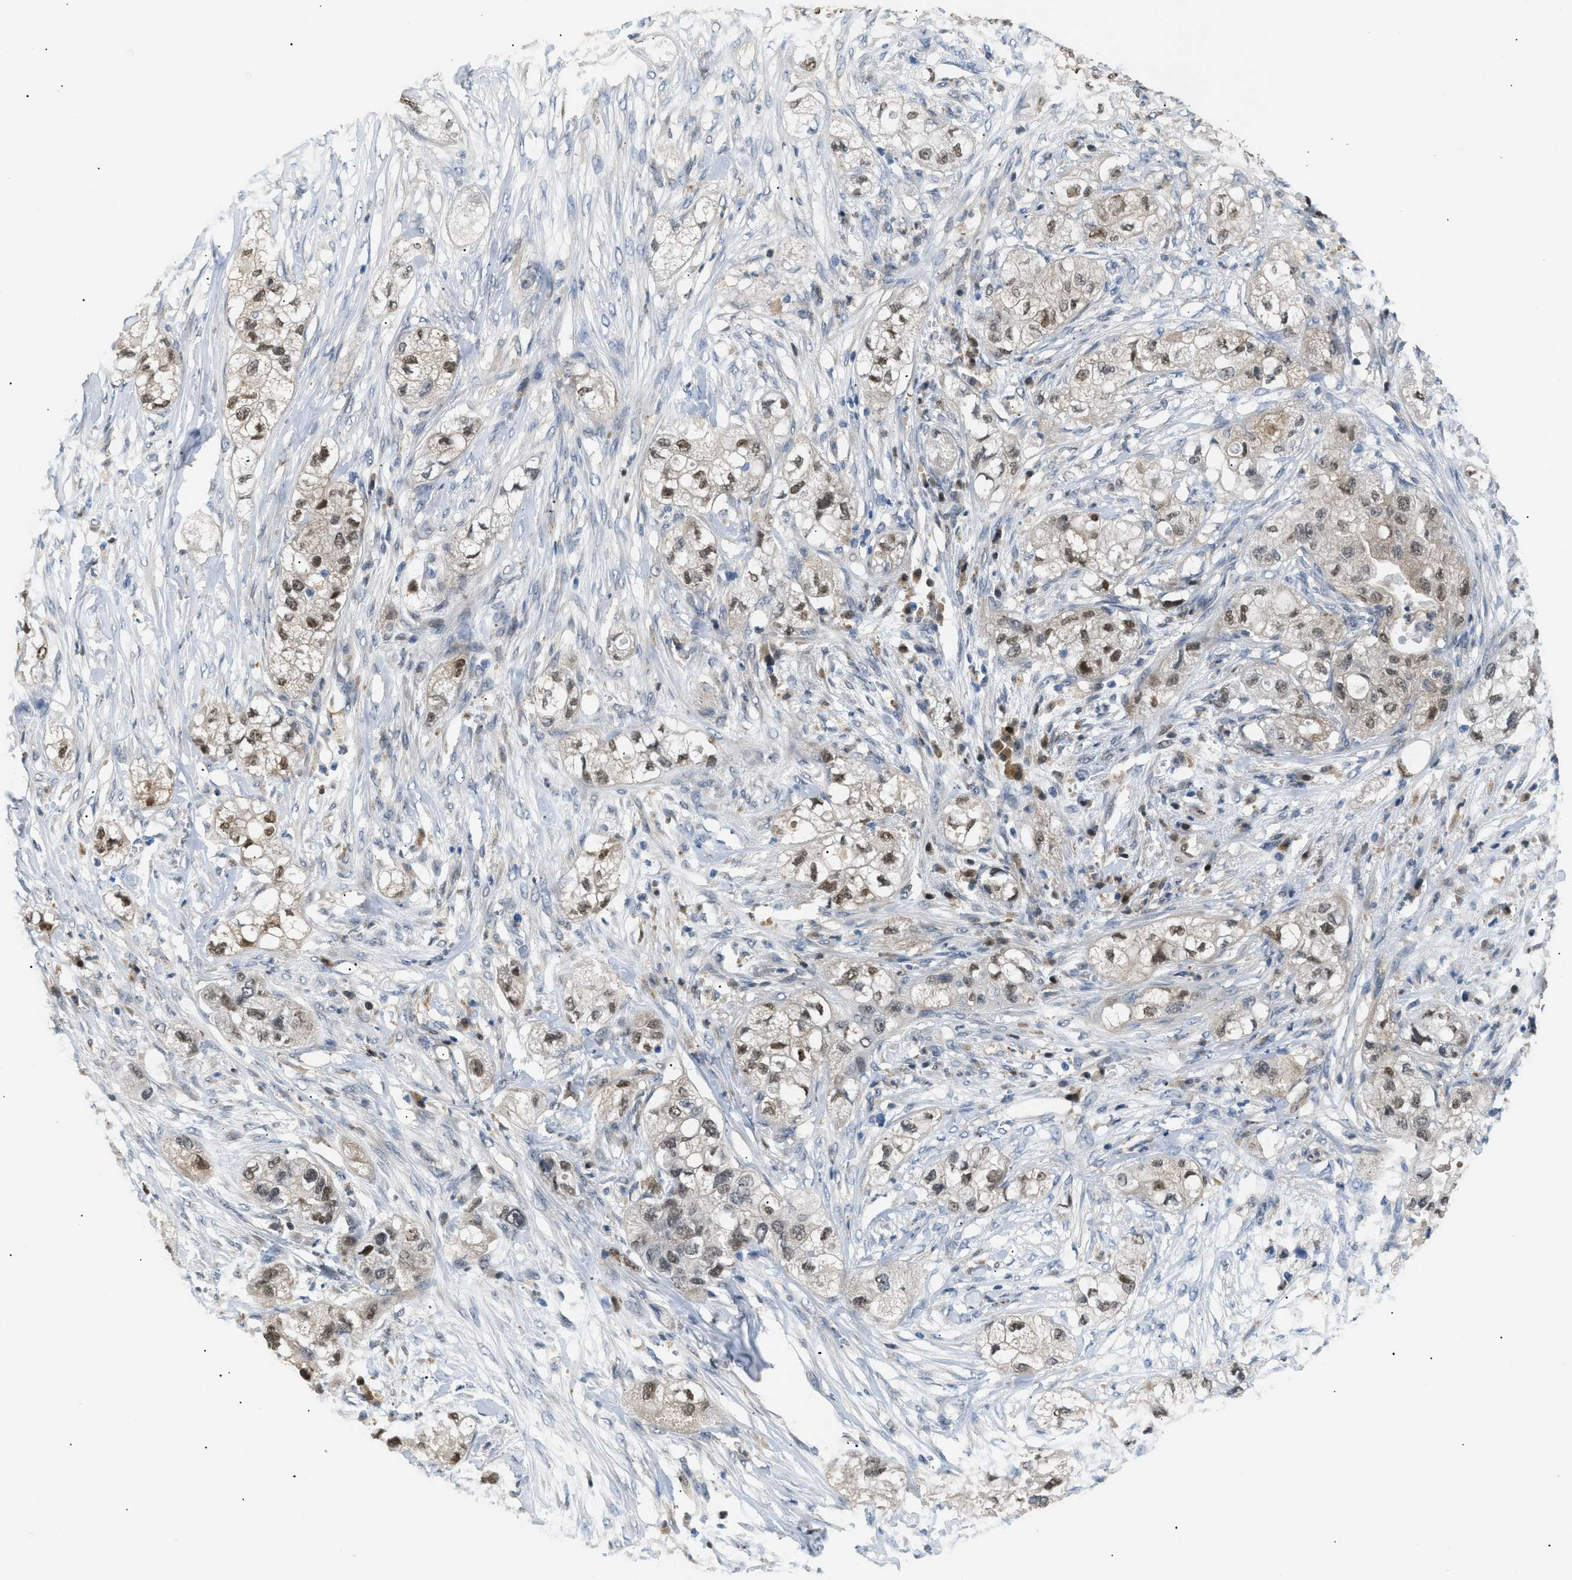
{"staining": {"intensity": "moderate", "quantity": ">75%", "location": "nuclear"}, "tissue": "pancreatic cancer", "cell_type": "Tumor cells", "image_type": "cancer", "snomed": [{"axis": "morphology", "description": "Adenocarcinoma, NOS"}, {"axis": "topography", "description": "Pancreas"}], "caption": "IHC of adenocarcinoma (pancreatic) displays medium levels of moderate nuclear staining in about >75% of tumor cells.", "gene": "AKR1A1", "patient": {"sex": "female", "age": 78}}